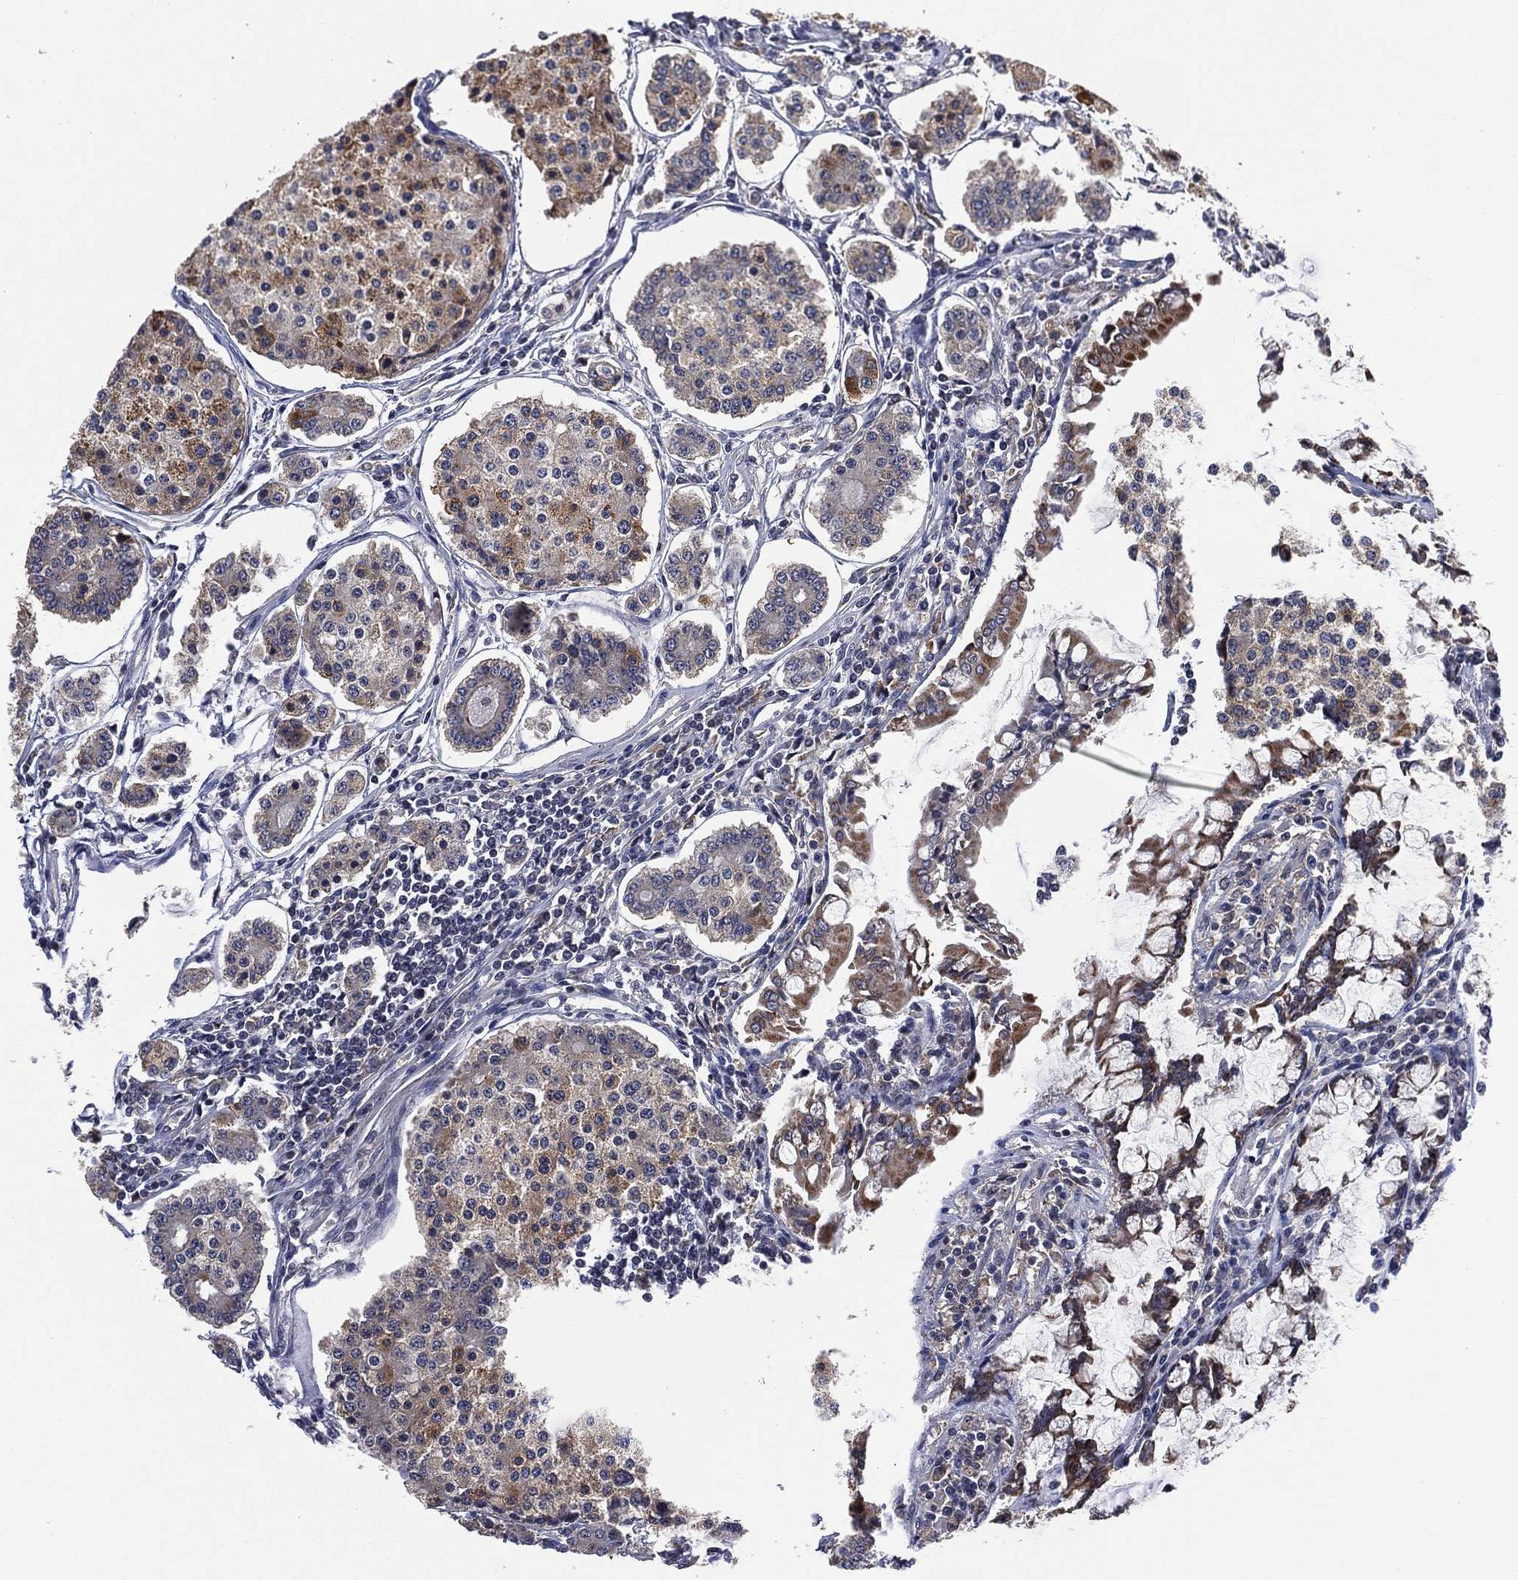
{"staining": {"intensity": "weak", "quantity": "25%-75%", "location": "cytoplasmic/membranous"}, "tissue": "carcinoid", "cell_type": "Tumor cells", "image_type": "cancer", "snomed": [{"axis": "morphology", "description": "Carcinoid, malignant, NOS"}, {"axis": "topography", "description": "Small intestine"}], "caption": "Human carcinoid stained with a protein marker displays weak staining in tumor cells.", "gene": "SELENOO", "patient": {"sex": "female", "age": 65}}